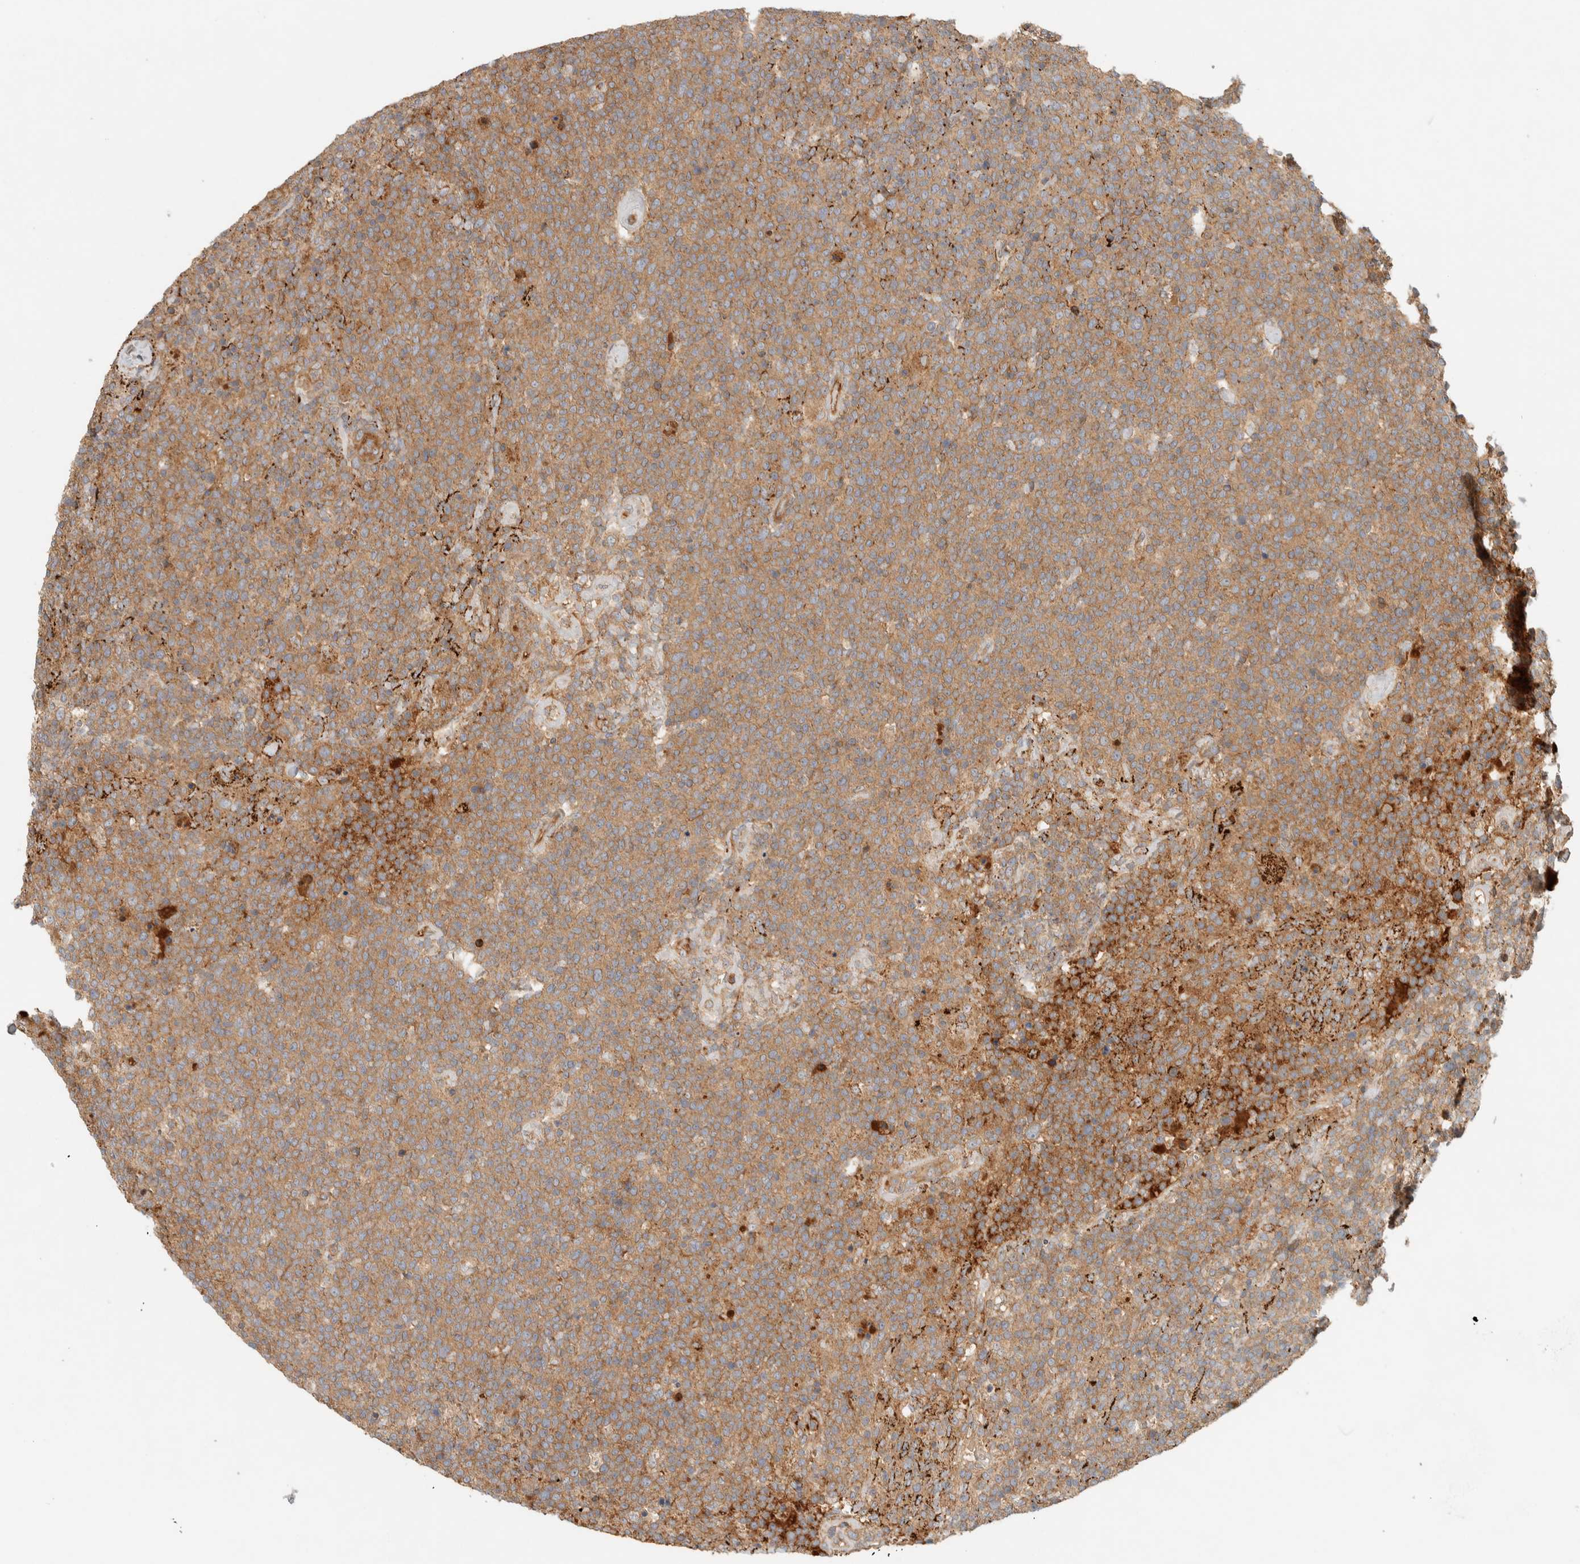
{"staining": {"intensity": "moderate", "quantity": ">75%", "location": "cytoplasmic/membranous"}, "tissue": "lymphoma", "cell_type": "Tumor cells", "image_type": "cancer", "snomed": [{"axis": "morphology", "description": "Malignant lymphoma, non-Hodgkin's type, High grade"}, {"axis": "topography", "description": "Lymph node"}], "caption": "Immunohistochemistry (IHC) (DAB) staining of malignant lymphoma, non-Hodgkin's type (high-grade) reveals moderate cytoplasmic/membranous protein staining in about >75% of tumor cells.", "gene": "FAM167A", "patient": {"sex": "male", "age": 61}}